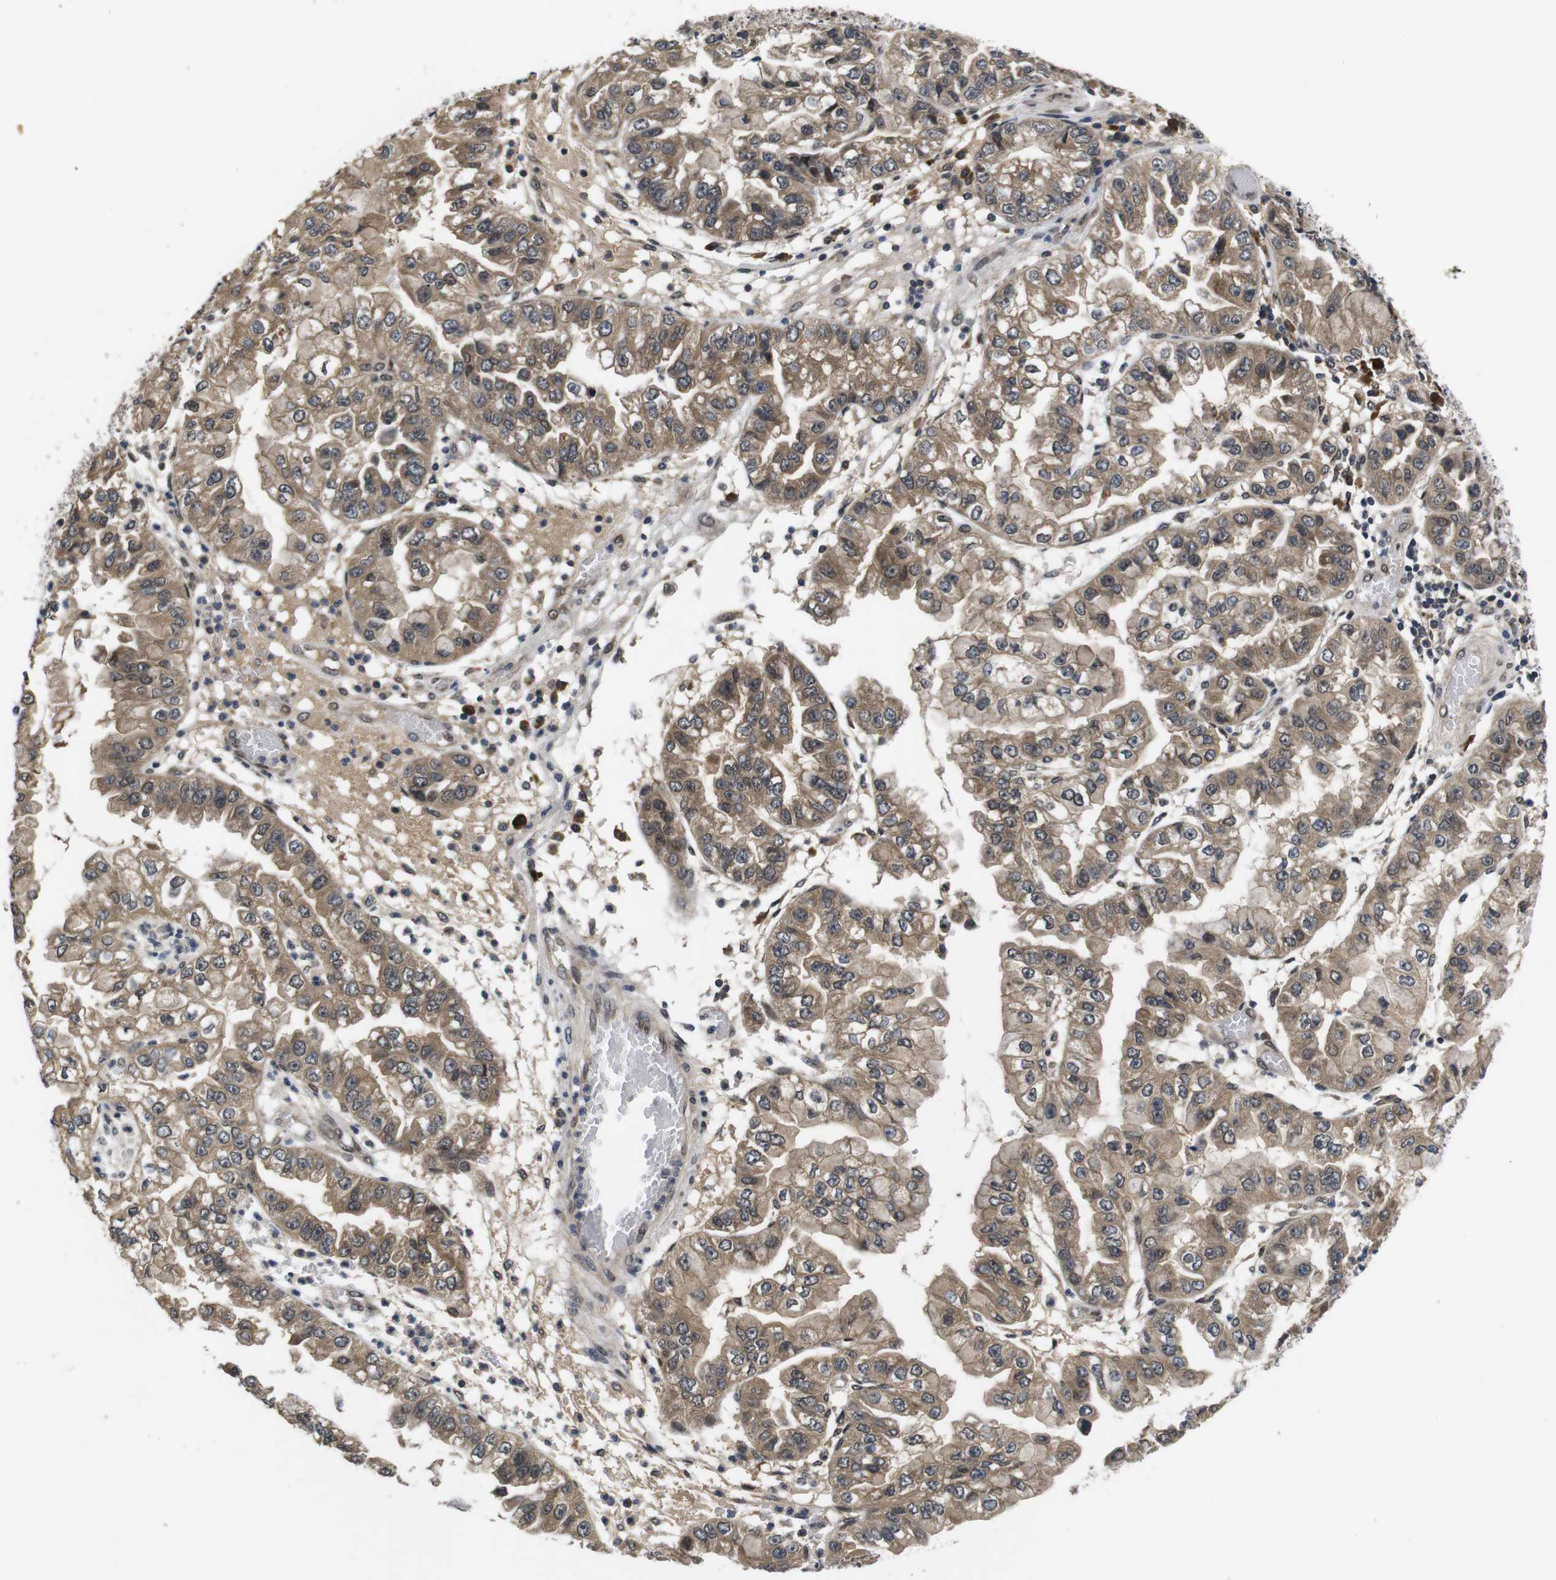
{"staining": {"intensity": "moderate", "quantity": ">75%", "location": "cytoplasmic/membranous"}, "tissue": "liver cancer", "cell_type": "Tumor cells", "image_type": "cancer", "snomed": [{"axis": "morphology", "description": "Cholangiocarcinoma"}, {"axis": "topography", "description": "Liver"}], "caption": "This is an image of immunohistochemistry staining of liver cholangiocarcinoma, which shows moderate positivity in the cytoplasmic/membranous of tumor cells.", "gene": "ZBTB46", "patient": {"sex": "female", "age": 79}}